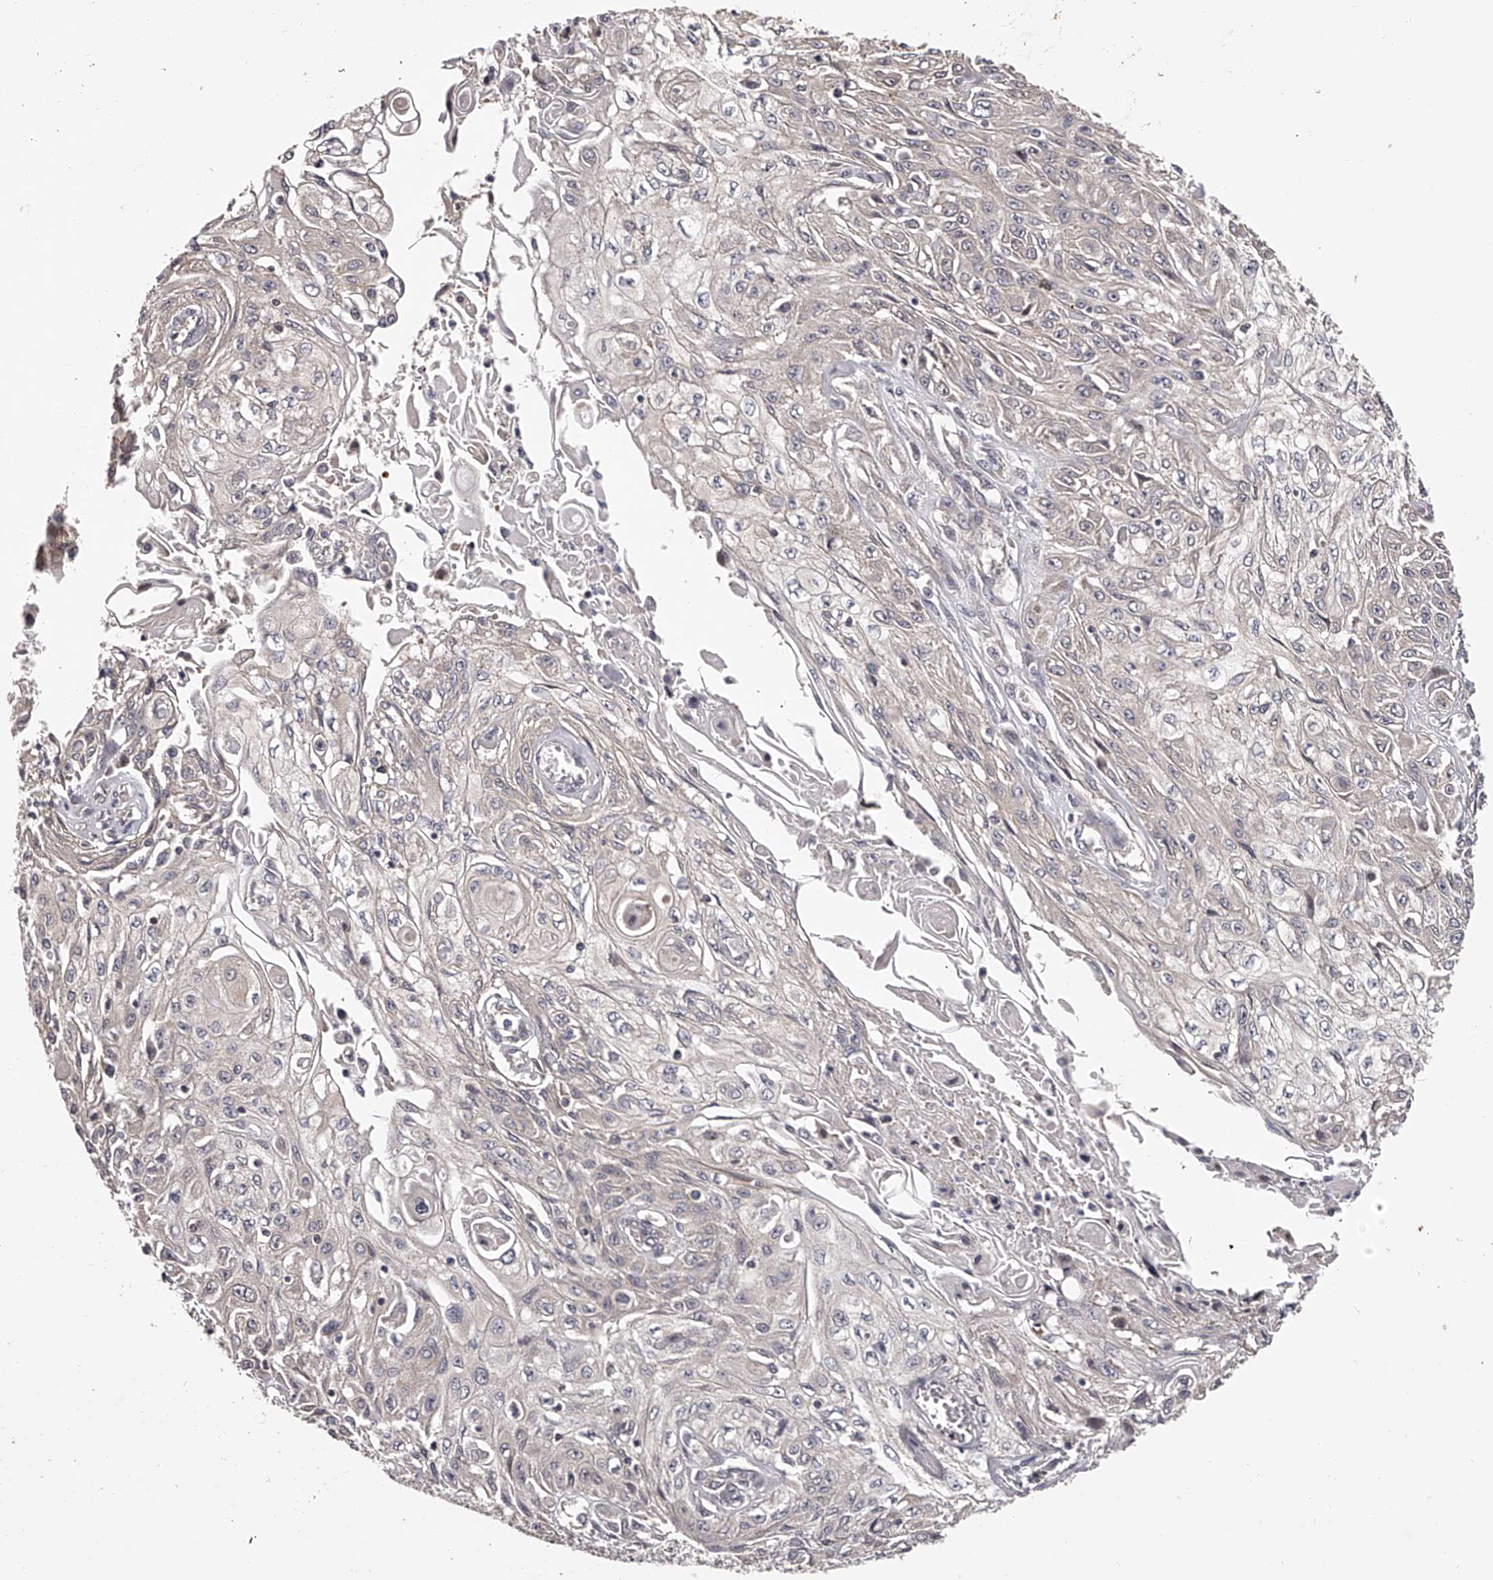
{"staining": {"intensity": "negative", "quantity": "none", "location": "none"}, "tissue": "skin cancer", "cell_type": "Tumor cells", "image_type": "cancer", "snomed": [{"axis": "morphology", "description": "Squamous cell carcinoma, NOS"}, {"axis": "morphology", "description": "Squamous cell carcinoma, metastatic, NOS"}, {"axis": "topography", "description": "Skin"}, {"axis": "topography", "description": "Lymph node"}], "caption": "The immunohistochemistry micrograph has no significant expression in tumor cells of skin cancer tissue.", "gene": "PFDN2", "patient": {"sex": "male", "age": 75}}